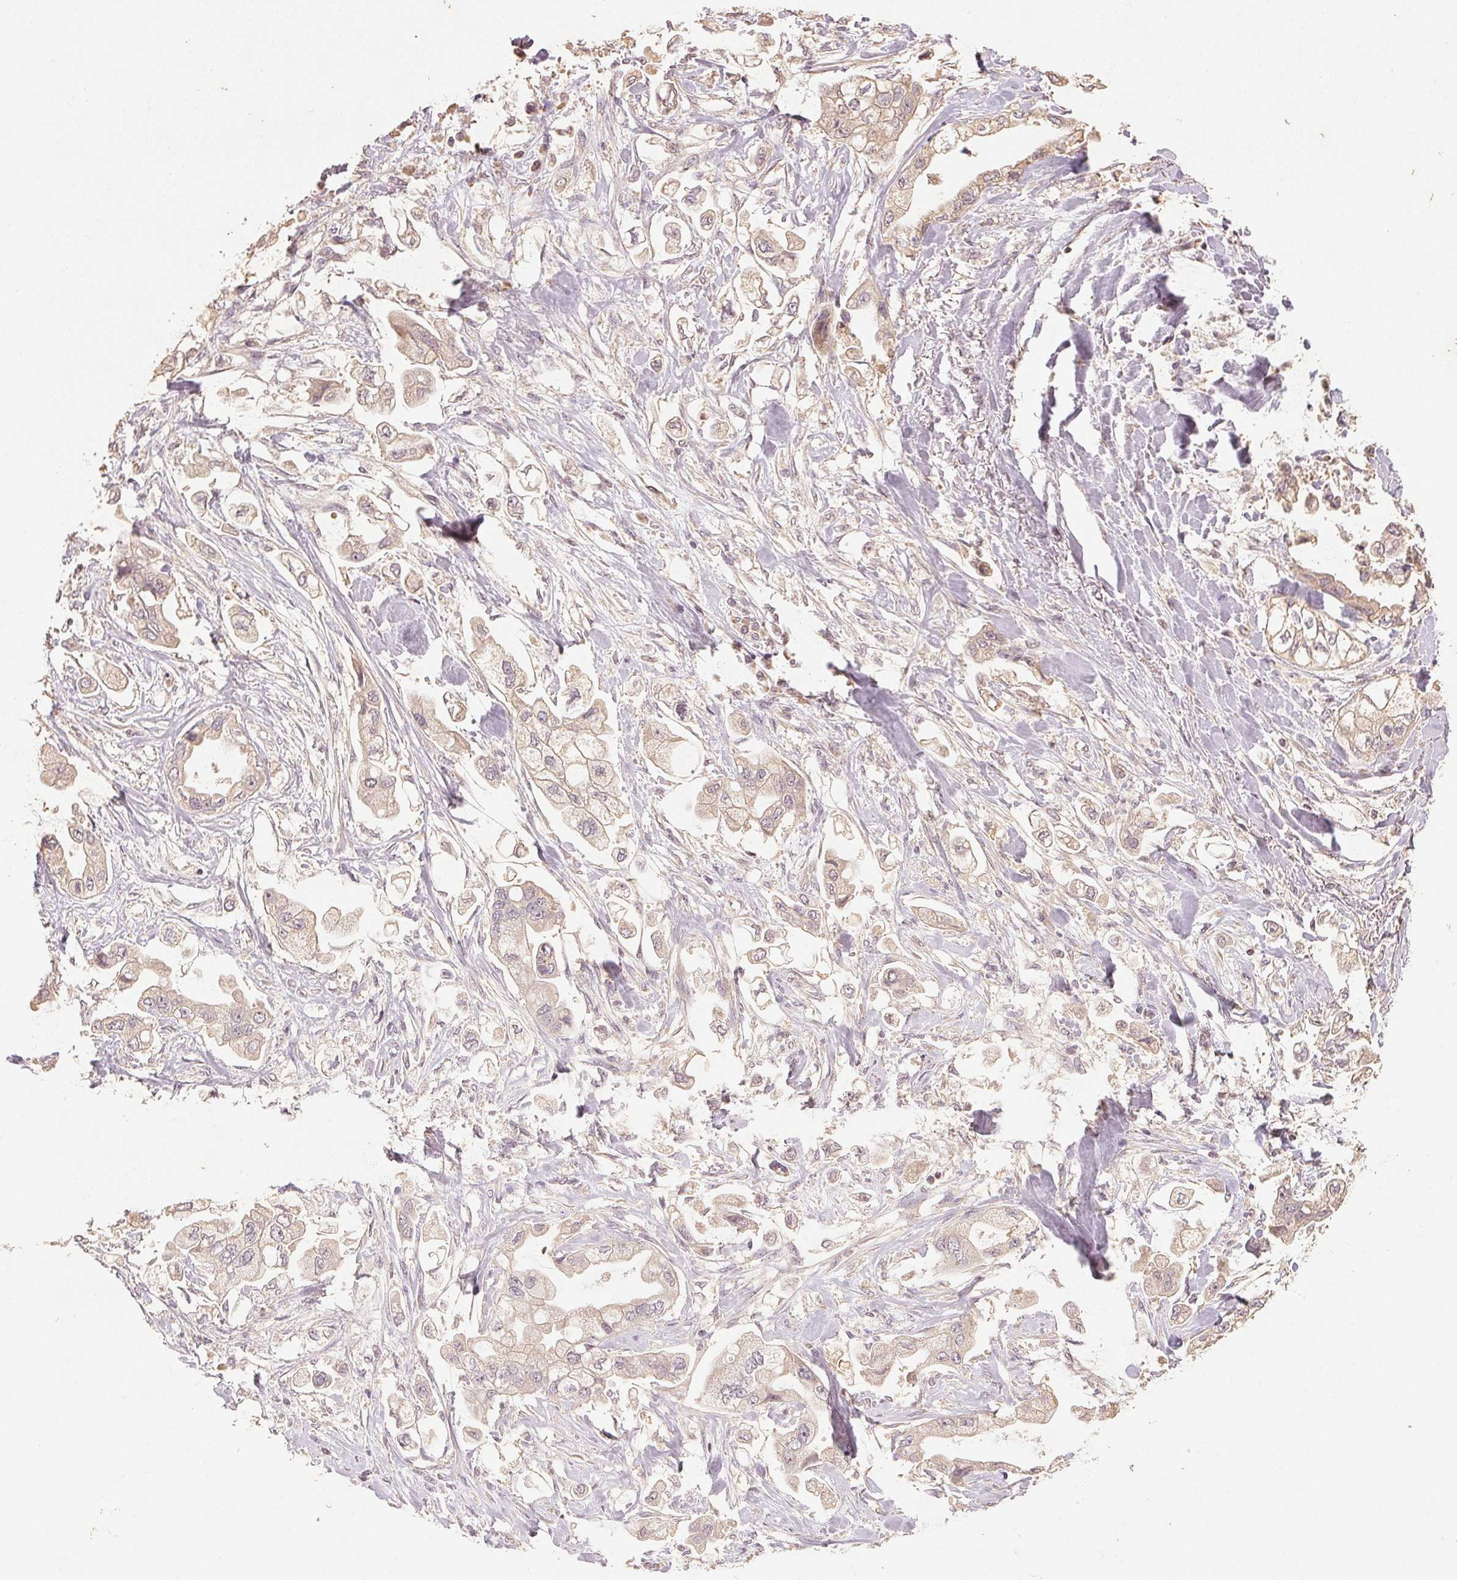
{"staining": {"intensity": "weak", "quantity": "<25%", "location": "cytoplasmic/membranous"}, "tissue": "stomach cancer", "cell_type": "Tumor cells", "image_type": "cancer", "snomed": [{"axis": "morphology", "description": "Adenocarcinoma, NOS"}, {"axis": "topography", "description": "Stomach"}], "caption": "This is a micrograph of immunohistochemistry staining of stomach cancer (adenocarcinoma), which shows no staining in tumor cells.", "gene": "COX14", "patient": {"sex": "male", "age": 62}}